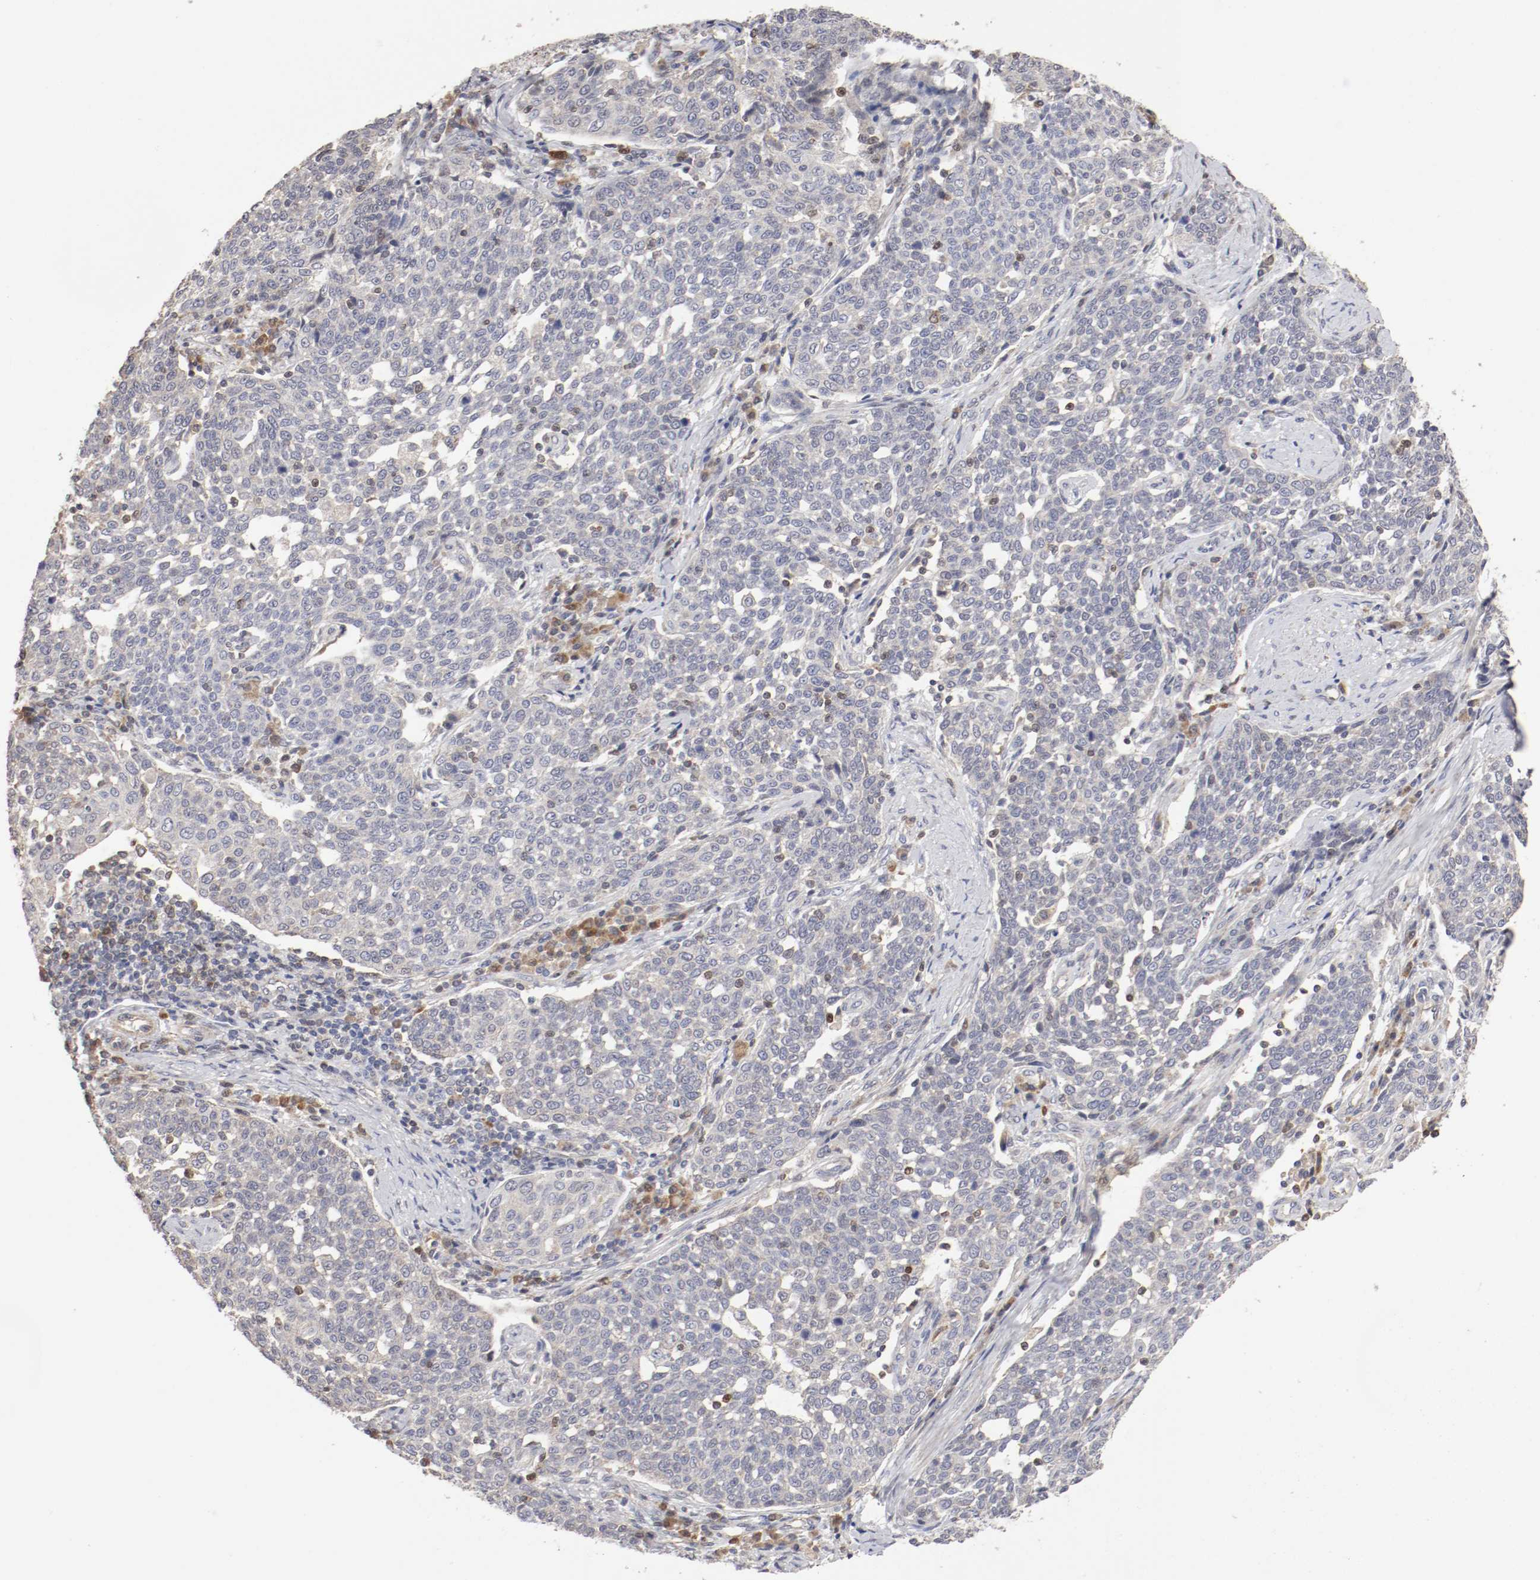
{"staining": {"intensity": "negative", "quantity": "none", "location": "none"}, "tissue": "cervical cancer", "cell_type": "Tumor cells", "image_type": "cancer", "snomed": [{"axis": "morphology", "description": "Squamous cell carcinoma, NOS"}, {"axis": "topography", "description": "Cervix"}], "caption": "Immunohistochemistry histopathology image of neoplastic tissue: cervical cancer stained with DAB exhibits no significant protein positivity in tumor cells.", "gene": "CDK6", "patient": {"sex": "female", "age": 34}}